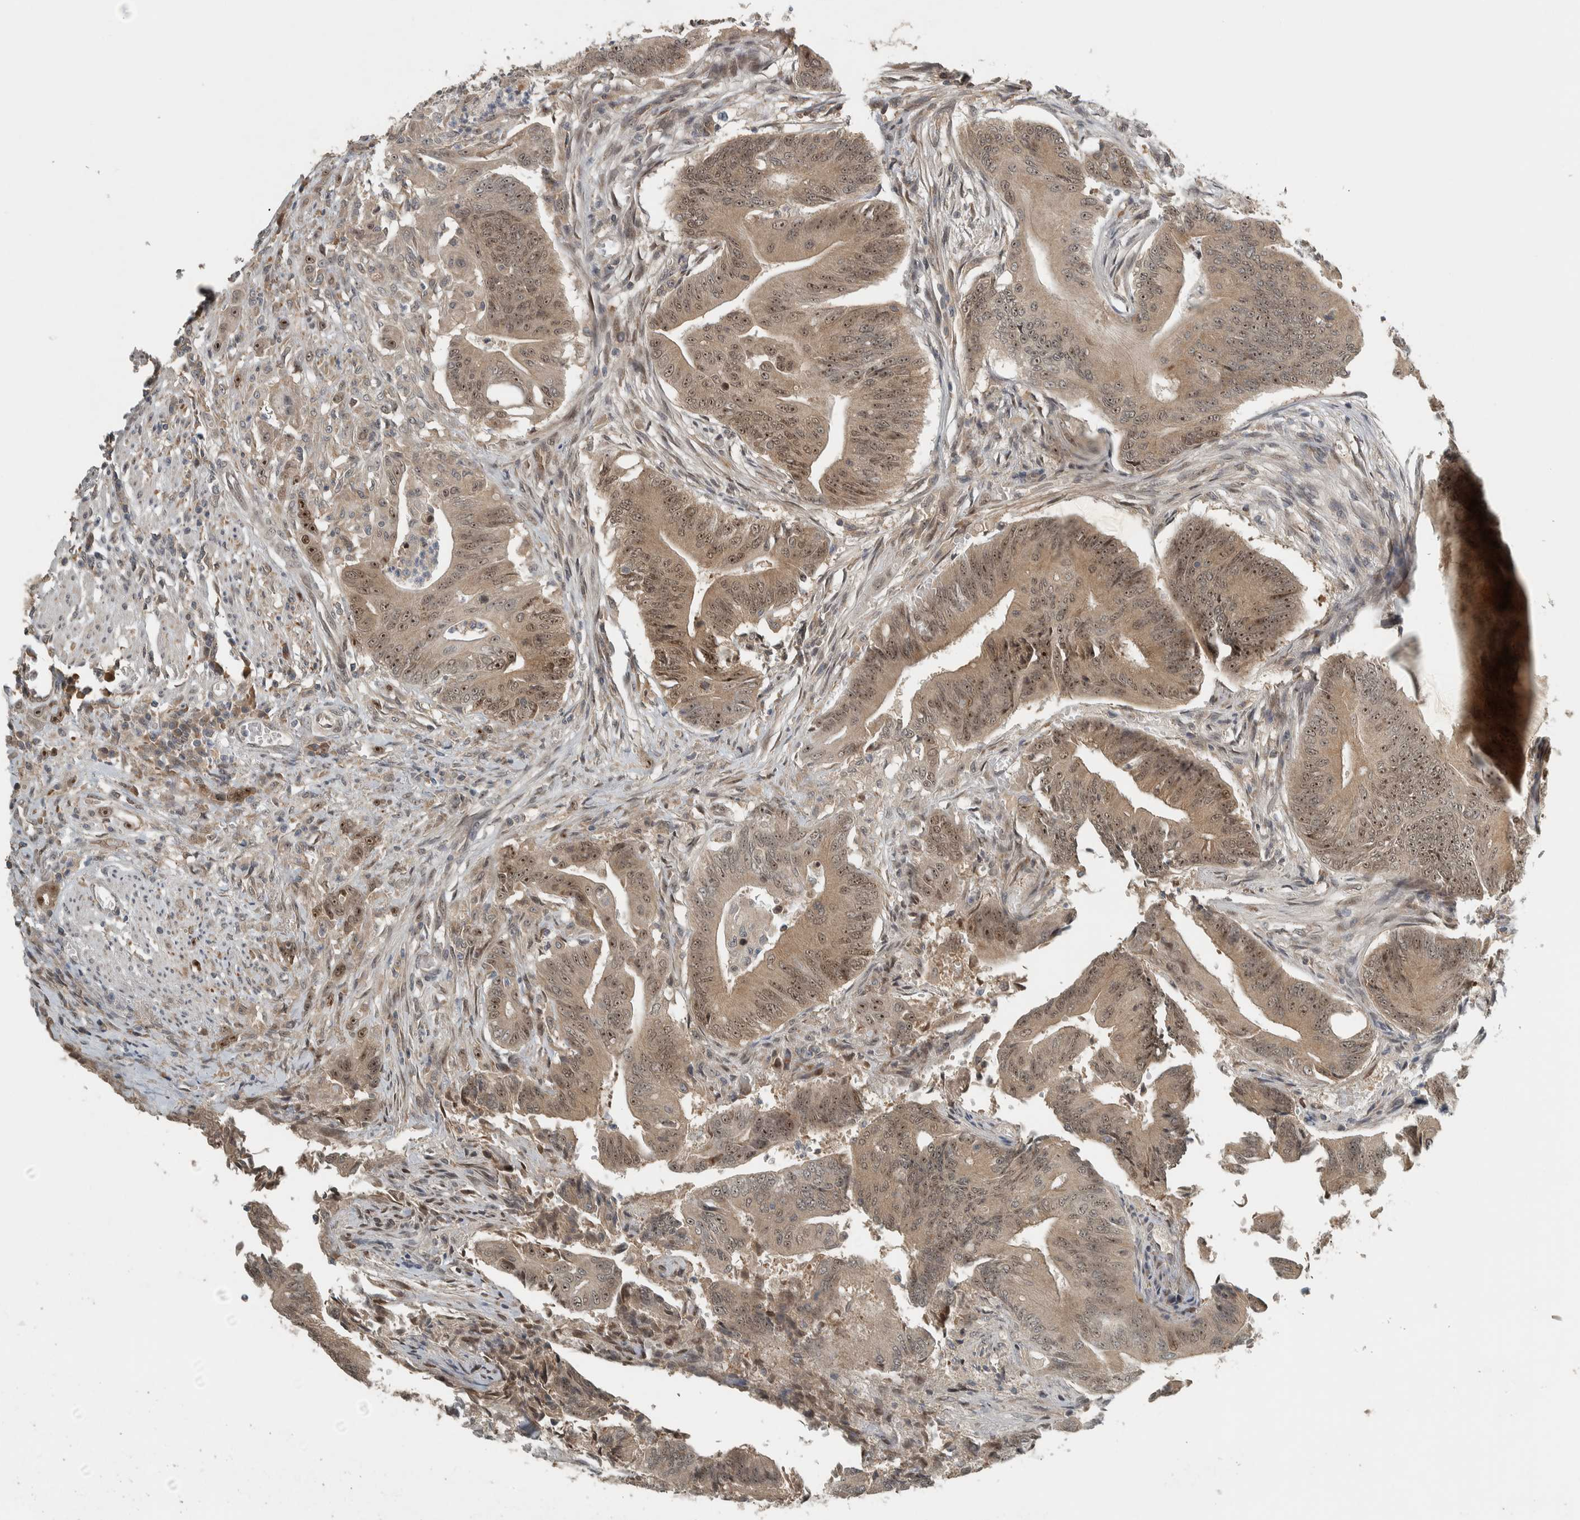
{"staining": {"intensity": "moderate", "quantity": ">75%", "location": "cytoplasmic/membranous,nuclear"}, "tissue": "colorectal cancer", "cell_type": "Tumor cells", "image_type": "cancer", "snomed": [{"axis": "morphology", "description": "Adenoma, NOS"}, {"axis": "morphology", "description": "Adenocarcinoma, NOS"}, {"axis": "topography", "description": "Colon"}], "caption": "An image showing moderate cytoplasmic/membranous and nuclear expression in approximately >75% of tumor cells in colorectal cancer (adenoma), as visualized by brown immunohistochemical staining.", "gene": "XPO5", "patient": {"sex": "male", "age": 79}}